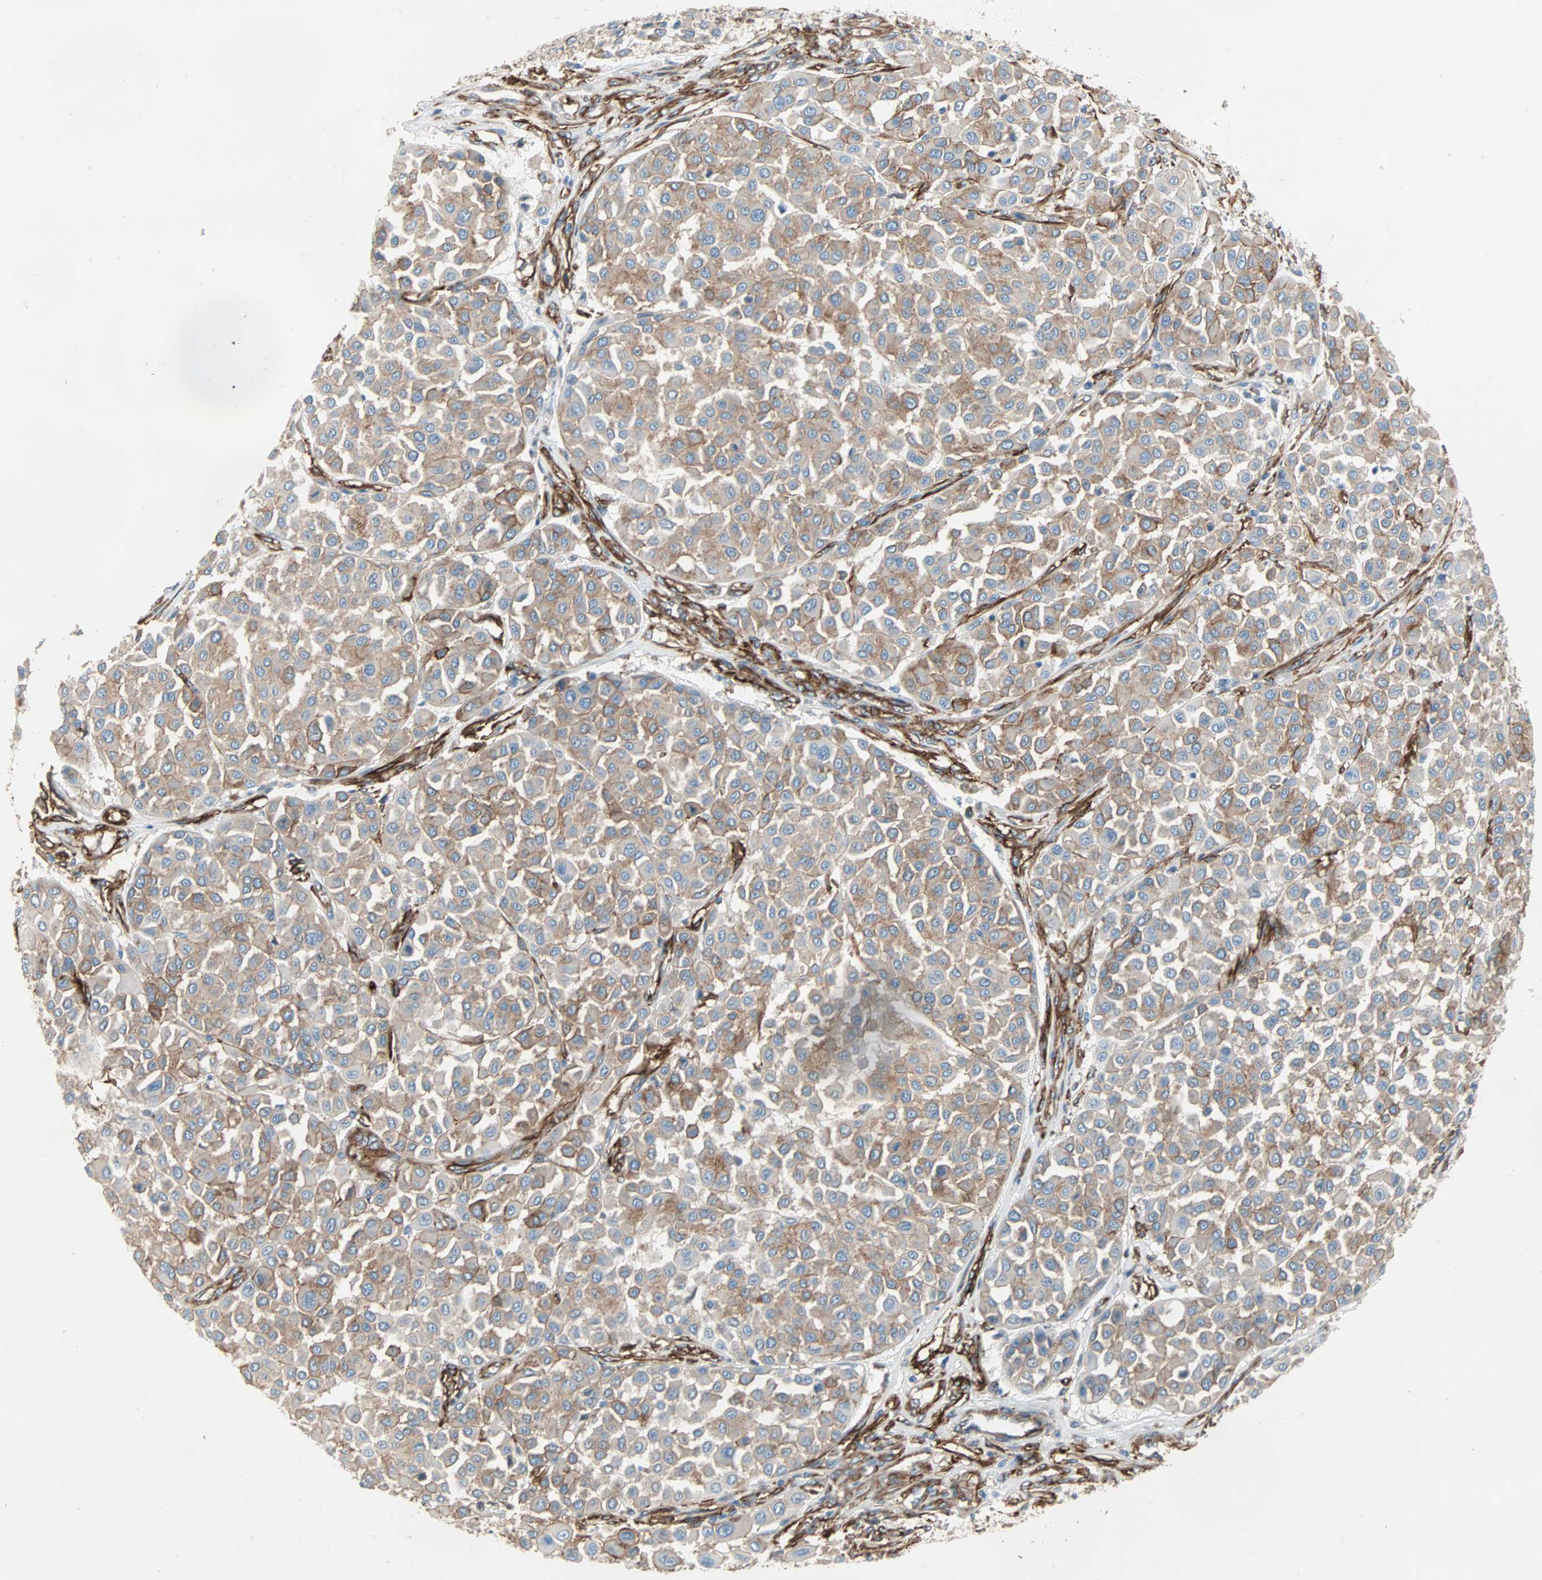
{"staining": {"intensity": "moderate", "quantity": ">75%", "location": "cytoplasmic/membranous"}, "tissue": "melanoma", "cell_type": "Tumor cells", "image_type": "cancer", "snomed": [{"axis": "morphology", "description": "Malignant melanoma, Metastatic site"}, {"axis": "topography", "description": "Soft tissue"}], "caption": "A high-resolution histopathology image shows immunohistochemistry (IHC) staining of melanoma, which demonstrates moderate cytoplasmic/membranous expression in approximately >75% of tumor cells.", "gene": "EPB41L2", "patient": {"sex": "male", "age": 41}}